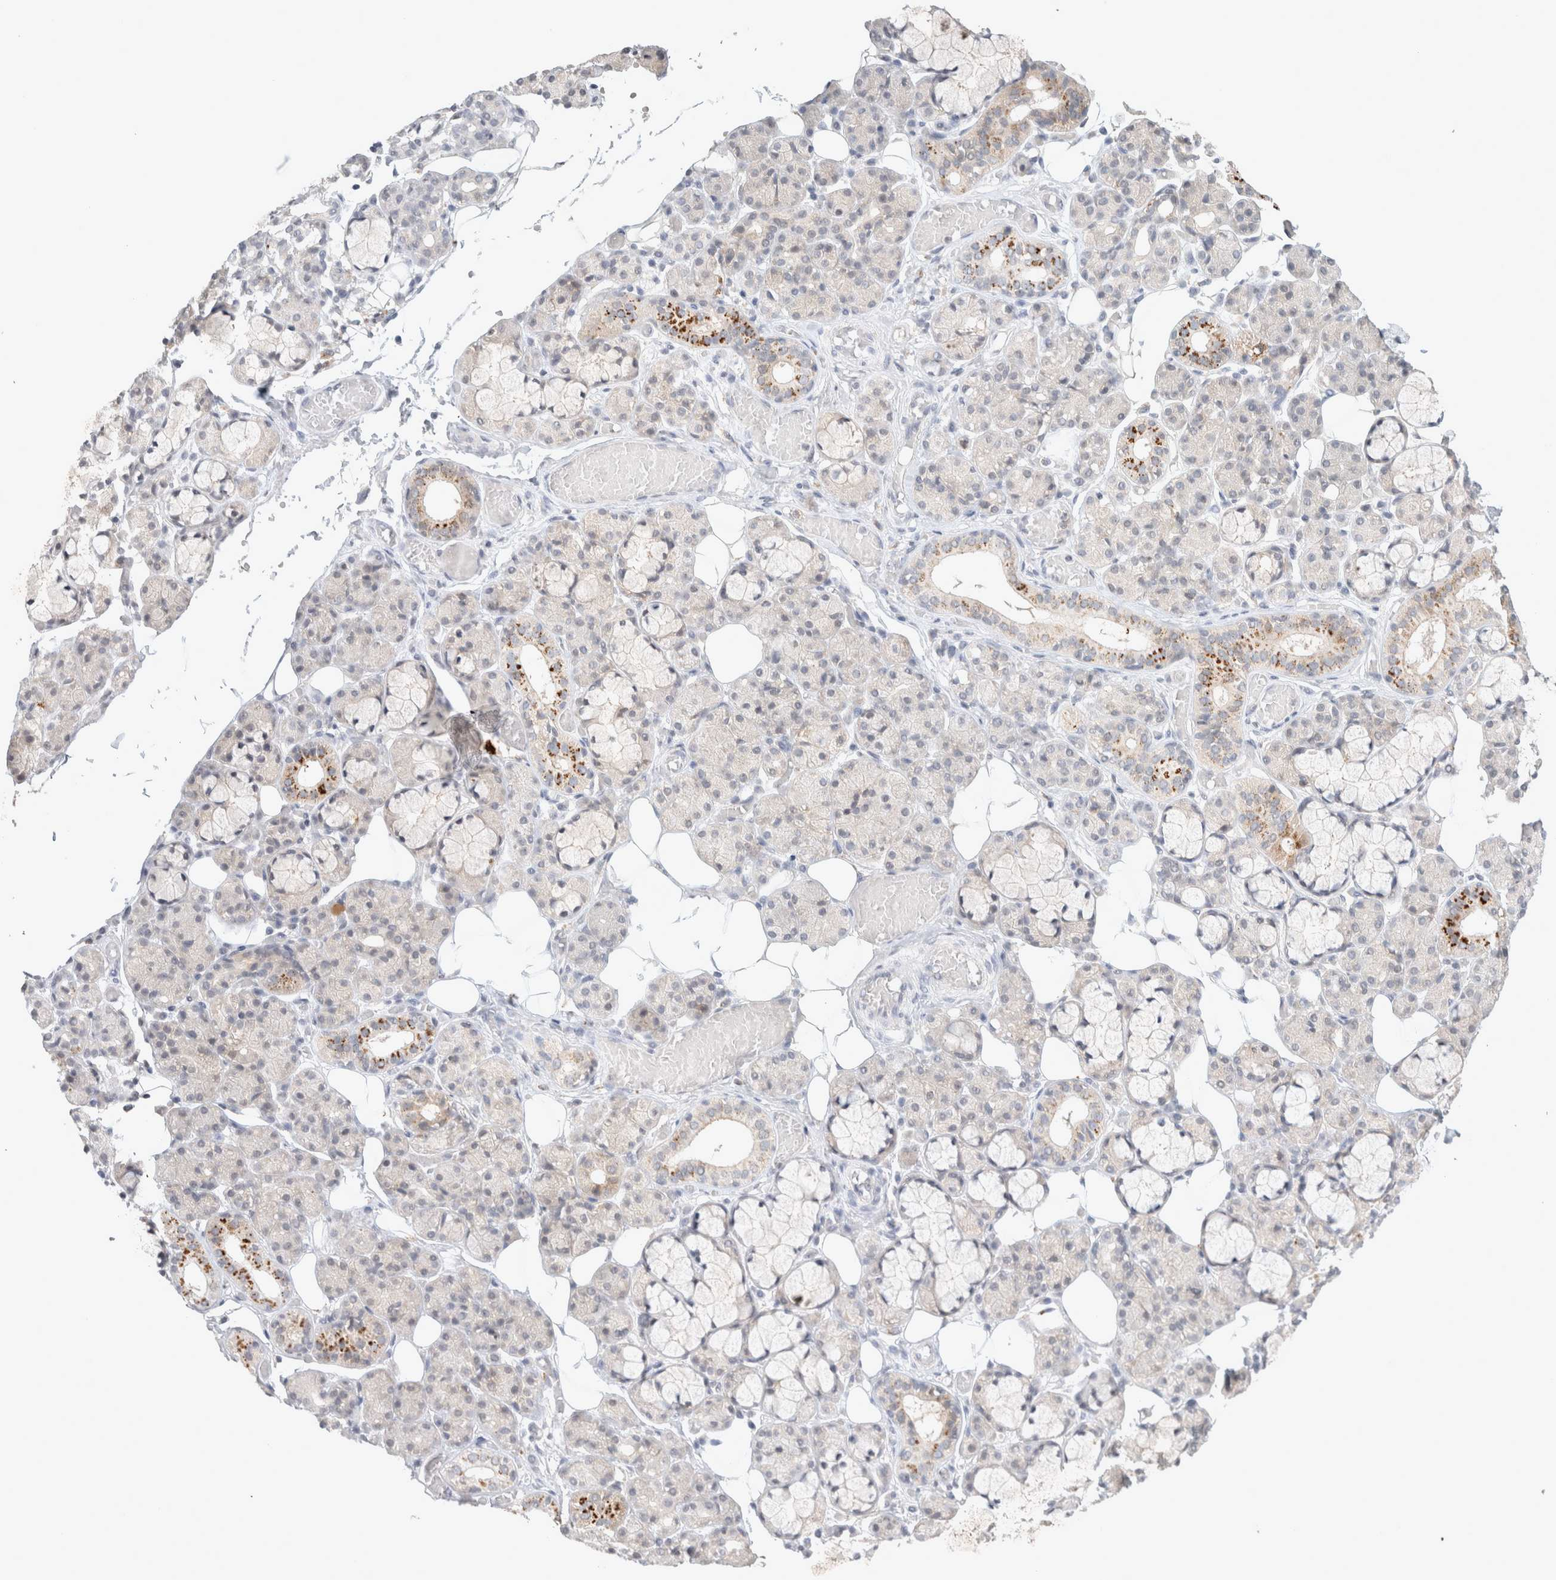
{"staining": {"intensity": "moderate", "quantity": "<25%", "location": "cytoplasmic/membranous"}, "tissue": "salivary gland", "cell_type": "Glandular cells", "image_type": "normal", "snomed": [{"axis": "morphology", "description": "Normal tissue, NOS"}, {"axis": "topography", "description": "Salivary gland"}], "caption": "The photomicrograph displays staining of benign salivary gland, revealing moderate cytoplasmic/membranous protein positivity (brown color) within glandular cells.", "gene": "FBXO42", "patient": {"sex": "male", "age": 63}}